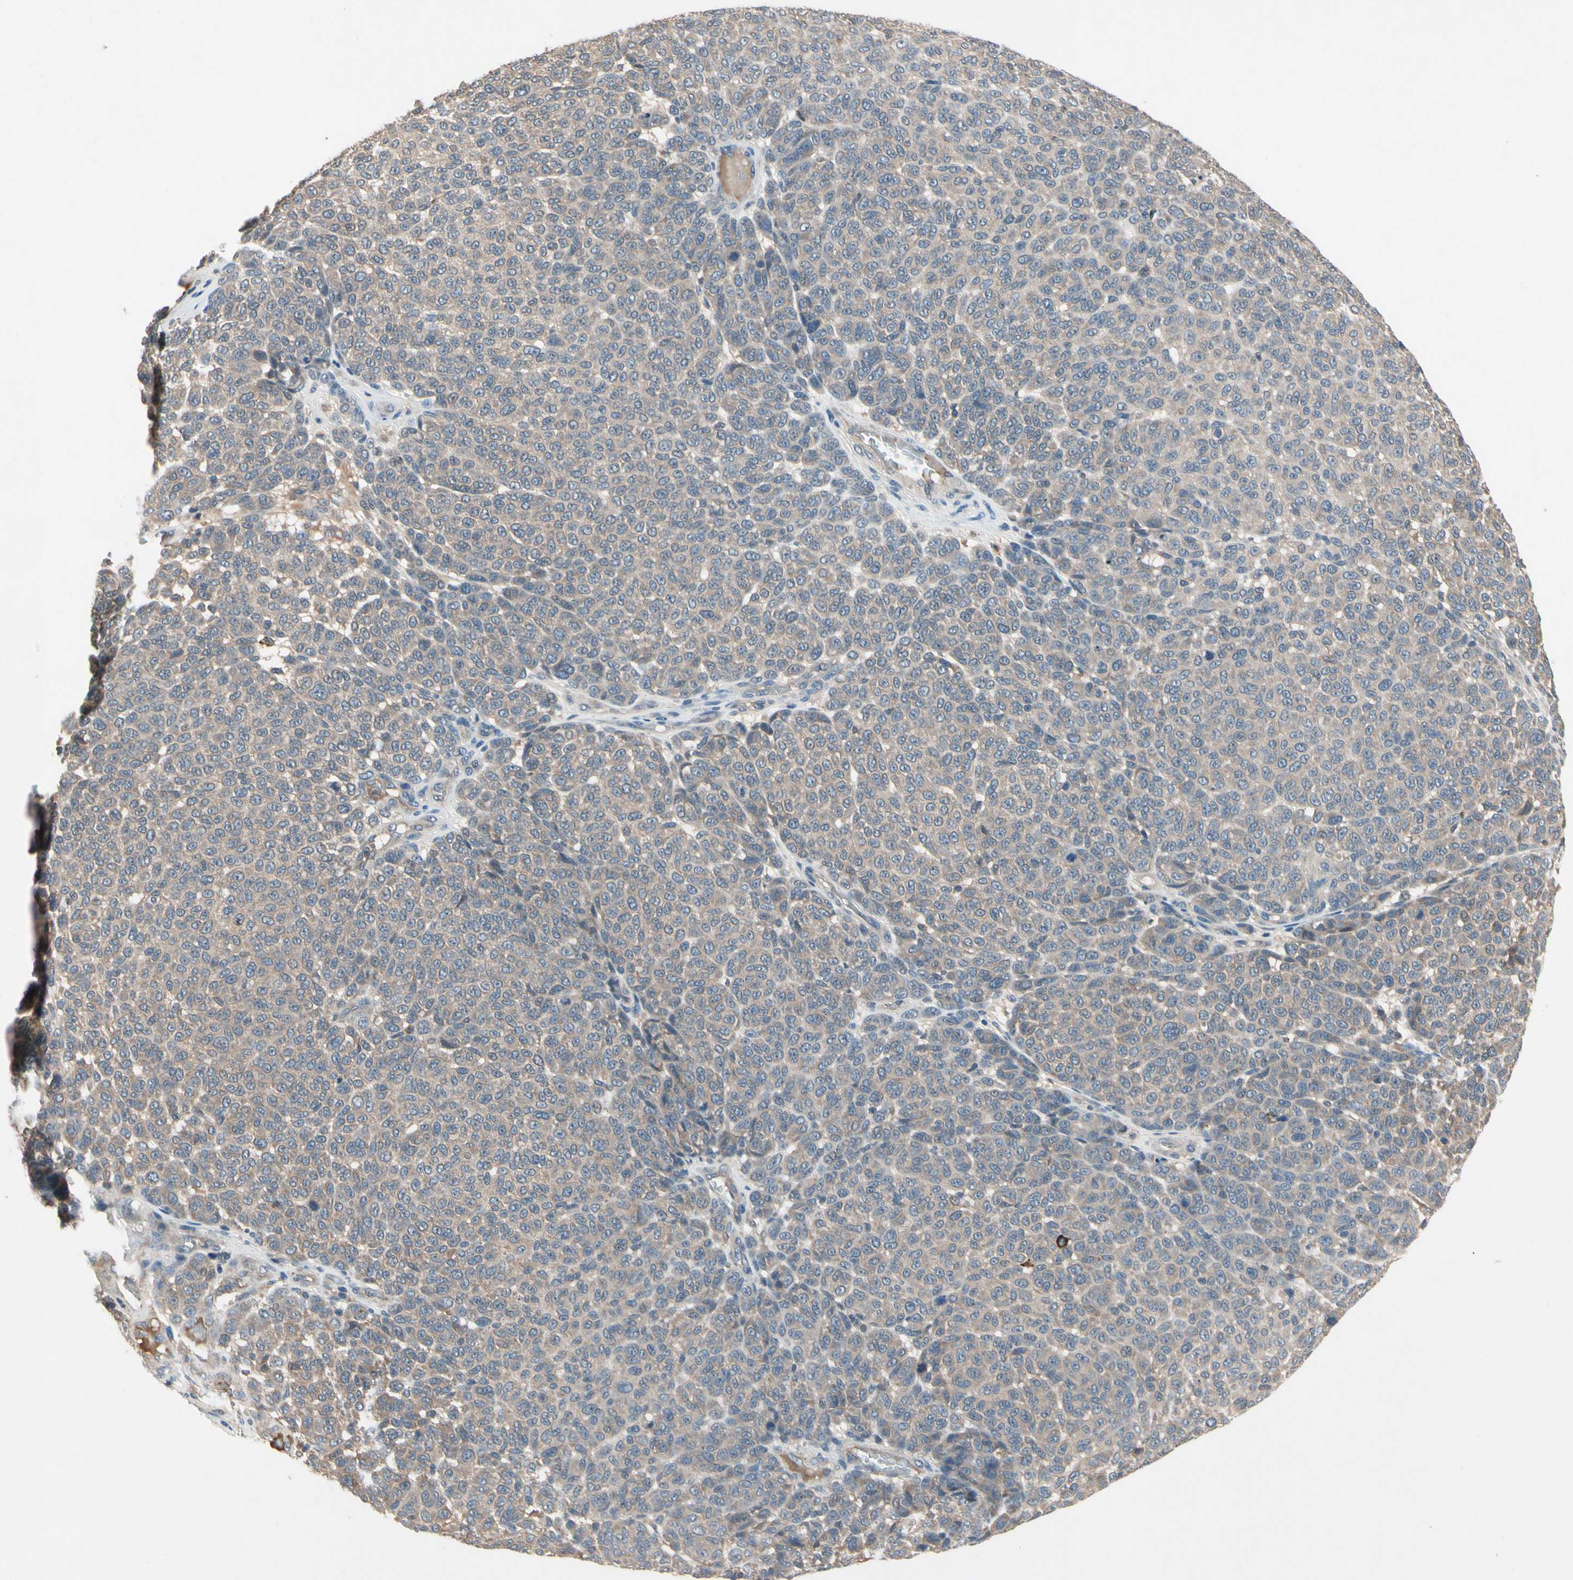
{"staining": {"intensity": "weak", "quantity": ">75%", "location": "cytoplasmic/membranous"}, "tissue": "melanoma", "cell_type": "Tumor cells", "image_type": "cancer", "snomed": [{"axis": "morphology", "description": "Malignant melanoma, NOS"}, {"axis": "topography", "description": "Skin"}], "caption": "Brown immunohistochemical staining in human malignant melanoma exhibits weak cytoplasmic/membranous staining in about >75% of tumor cells.", "gene": "IL1RL1", "patient": {"sex": "male", "age": 59}}